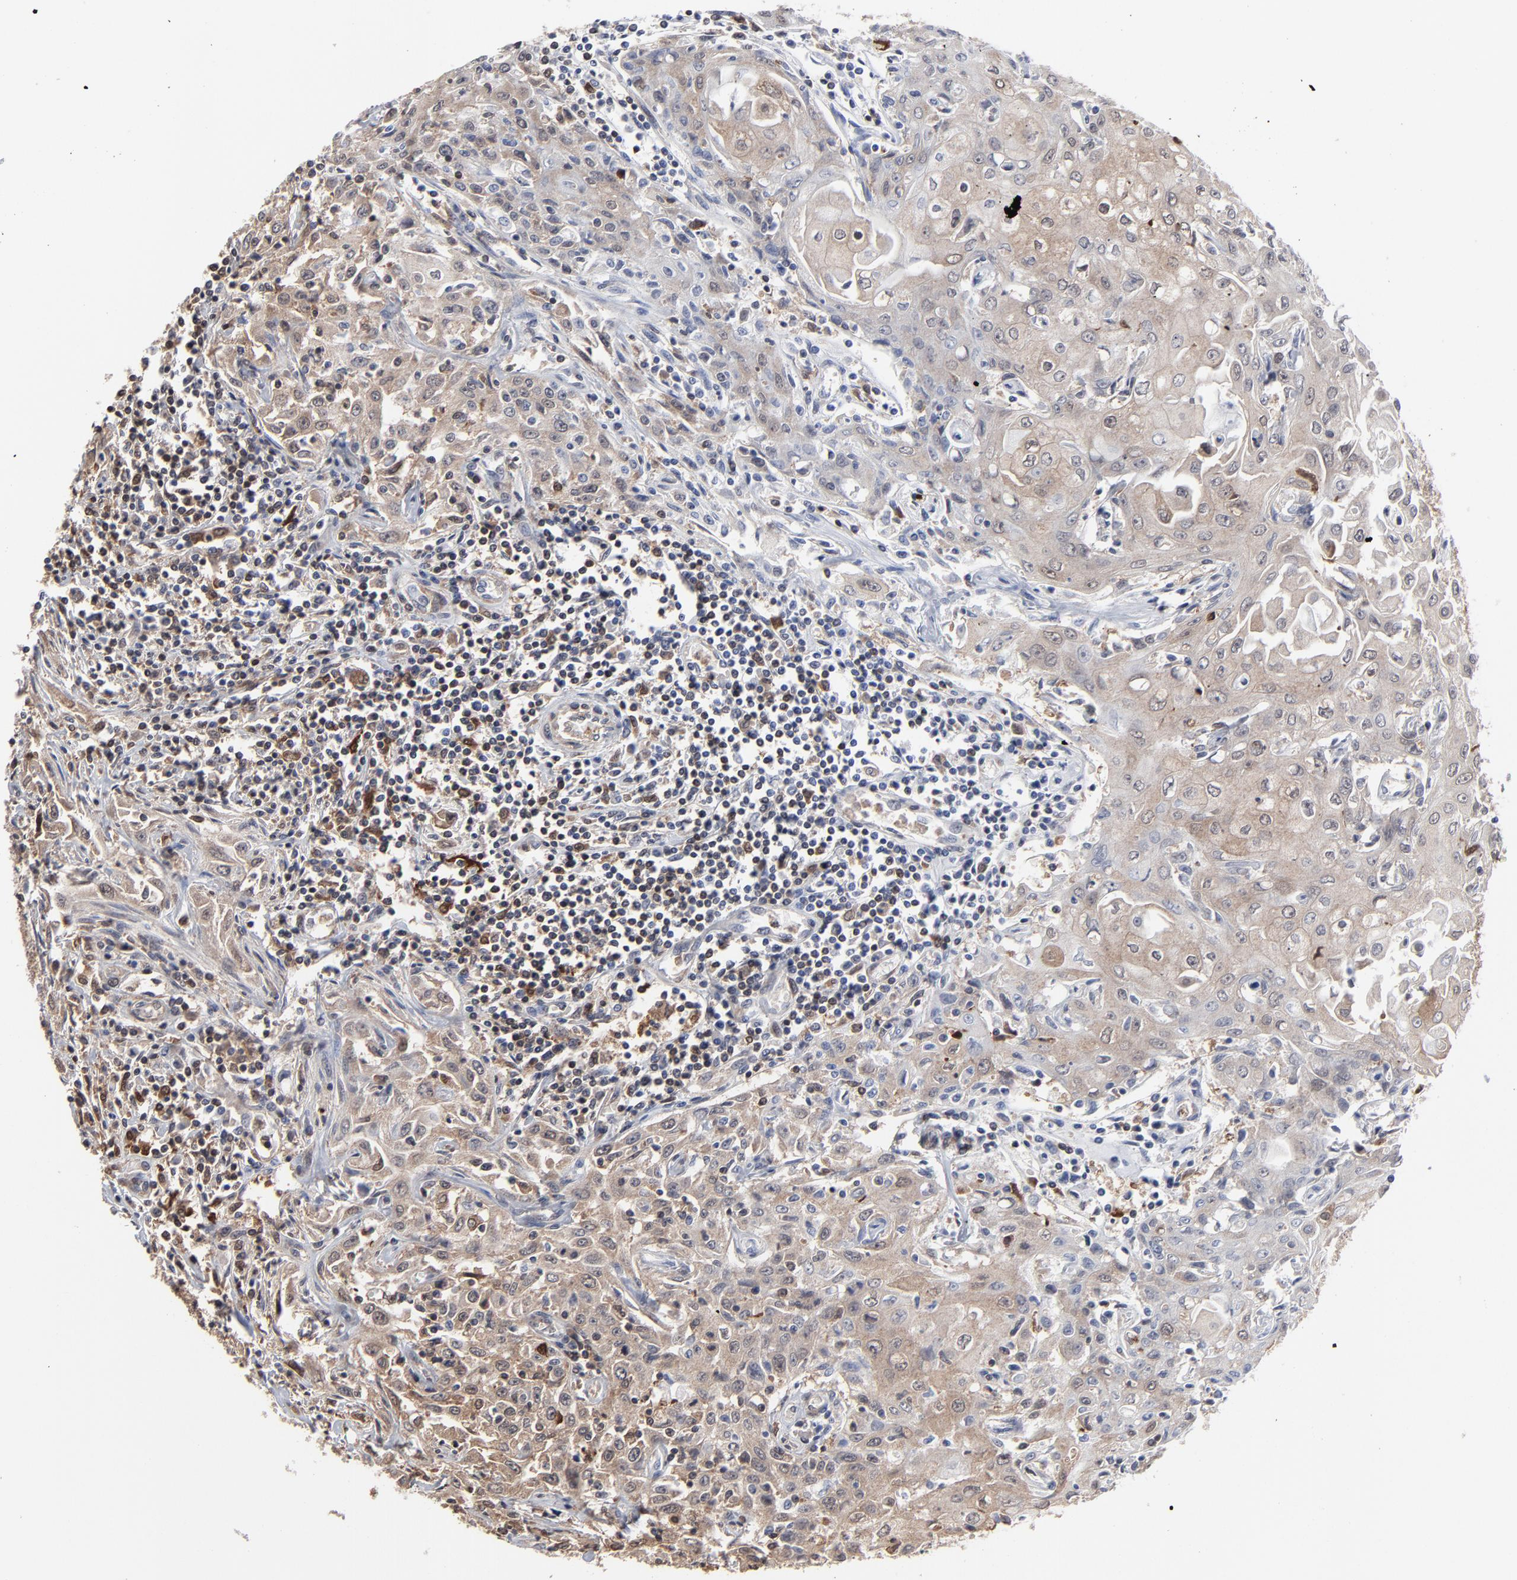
{"staining": {"intensity": "weak", "quantity": ">75%", "location": "cytoplasmic/membranous"}, "tissue": "head and neck cancer", "cell_type": "Tumor cells", "image_type": "cancer", "snomed": [{"axis": "morphology", "description": "Squamous cell carcinoma, NOS"}, {"axis": "topography", "description": "Oral tissue"}, {"axis": "topography", "description": "Head-Neck"}], "caption": "A histopathology image of human head and neck cancer stained for a protein demonstrates weak cytoplasmic/membranous brown staining in tumor cells.", "gene": "MAP2K1", "patient": {"sex": "female", "age": 76}}